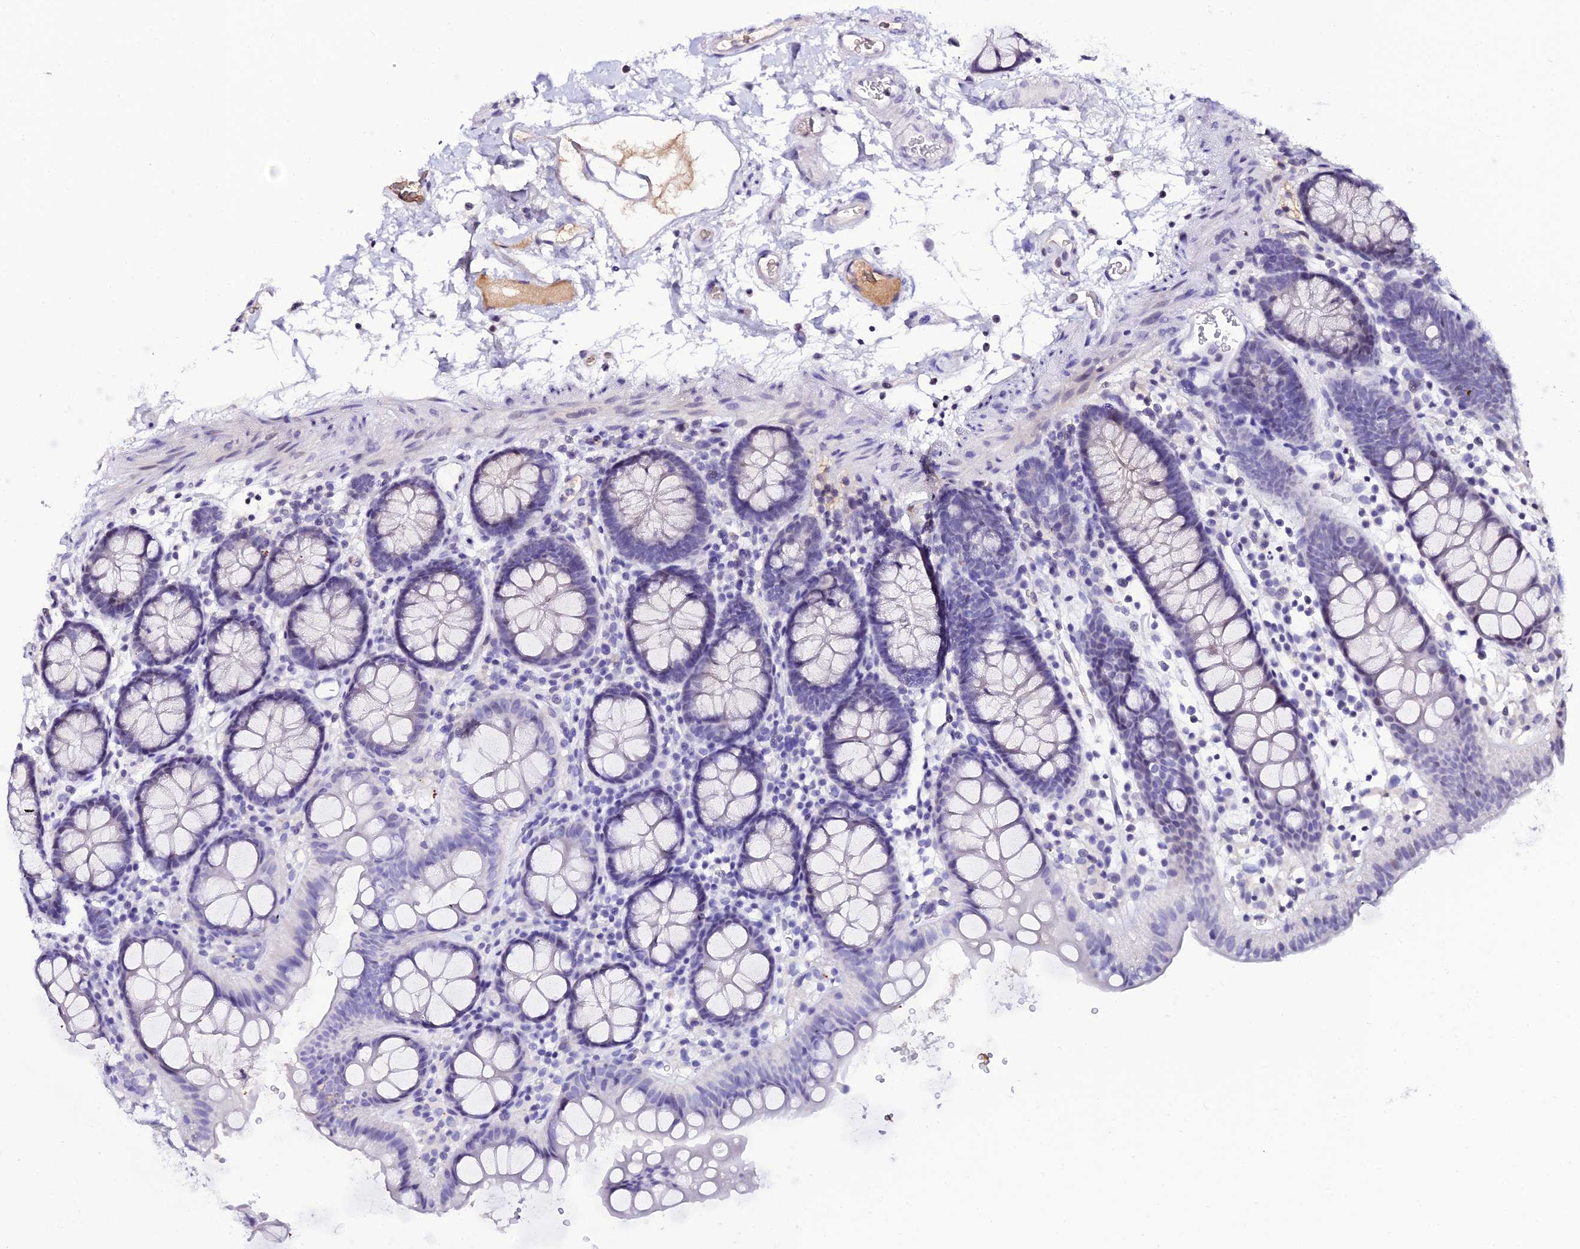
{"staining": {"intensity": "negative", "quantity": "none", "location": "none"}, "tissue": "colon", "cell_type": "Endothelial cells", "image_type": "normal", "snomed": [{"axis": "morphology", "description": "Normal tissue, NOS"}, {"axis": "topography", "description": "Colon"}], "caption": "IHC of unremarkable colon demonstrates no positivity in endothelial cells. Brightfield microscopy of IHC stained with DAB (3,3'-diaminobenzidine) (brown) and hematoxylin (blue), captured at high magnification.", "gene": "DEFB132", "patient": {"sex": "male", "age": 75}}